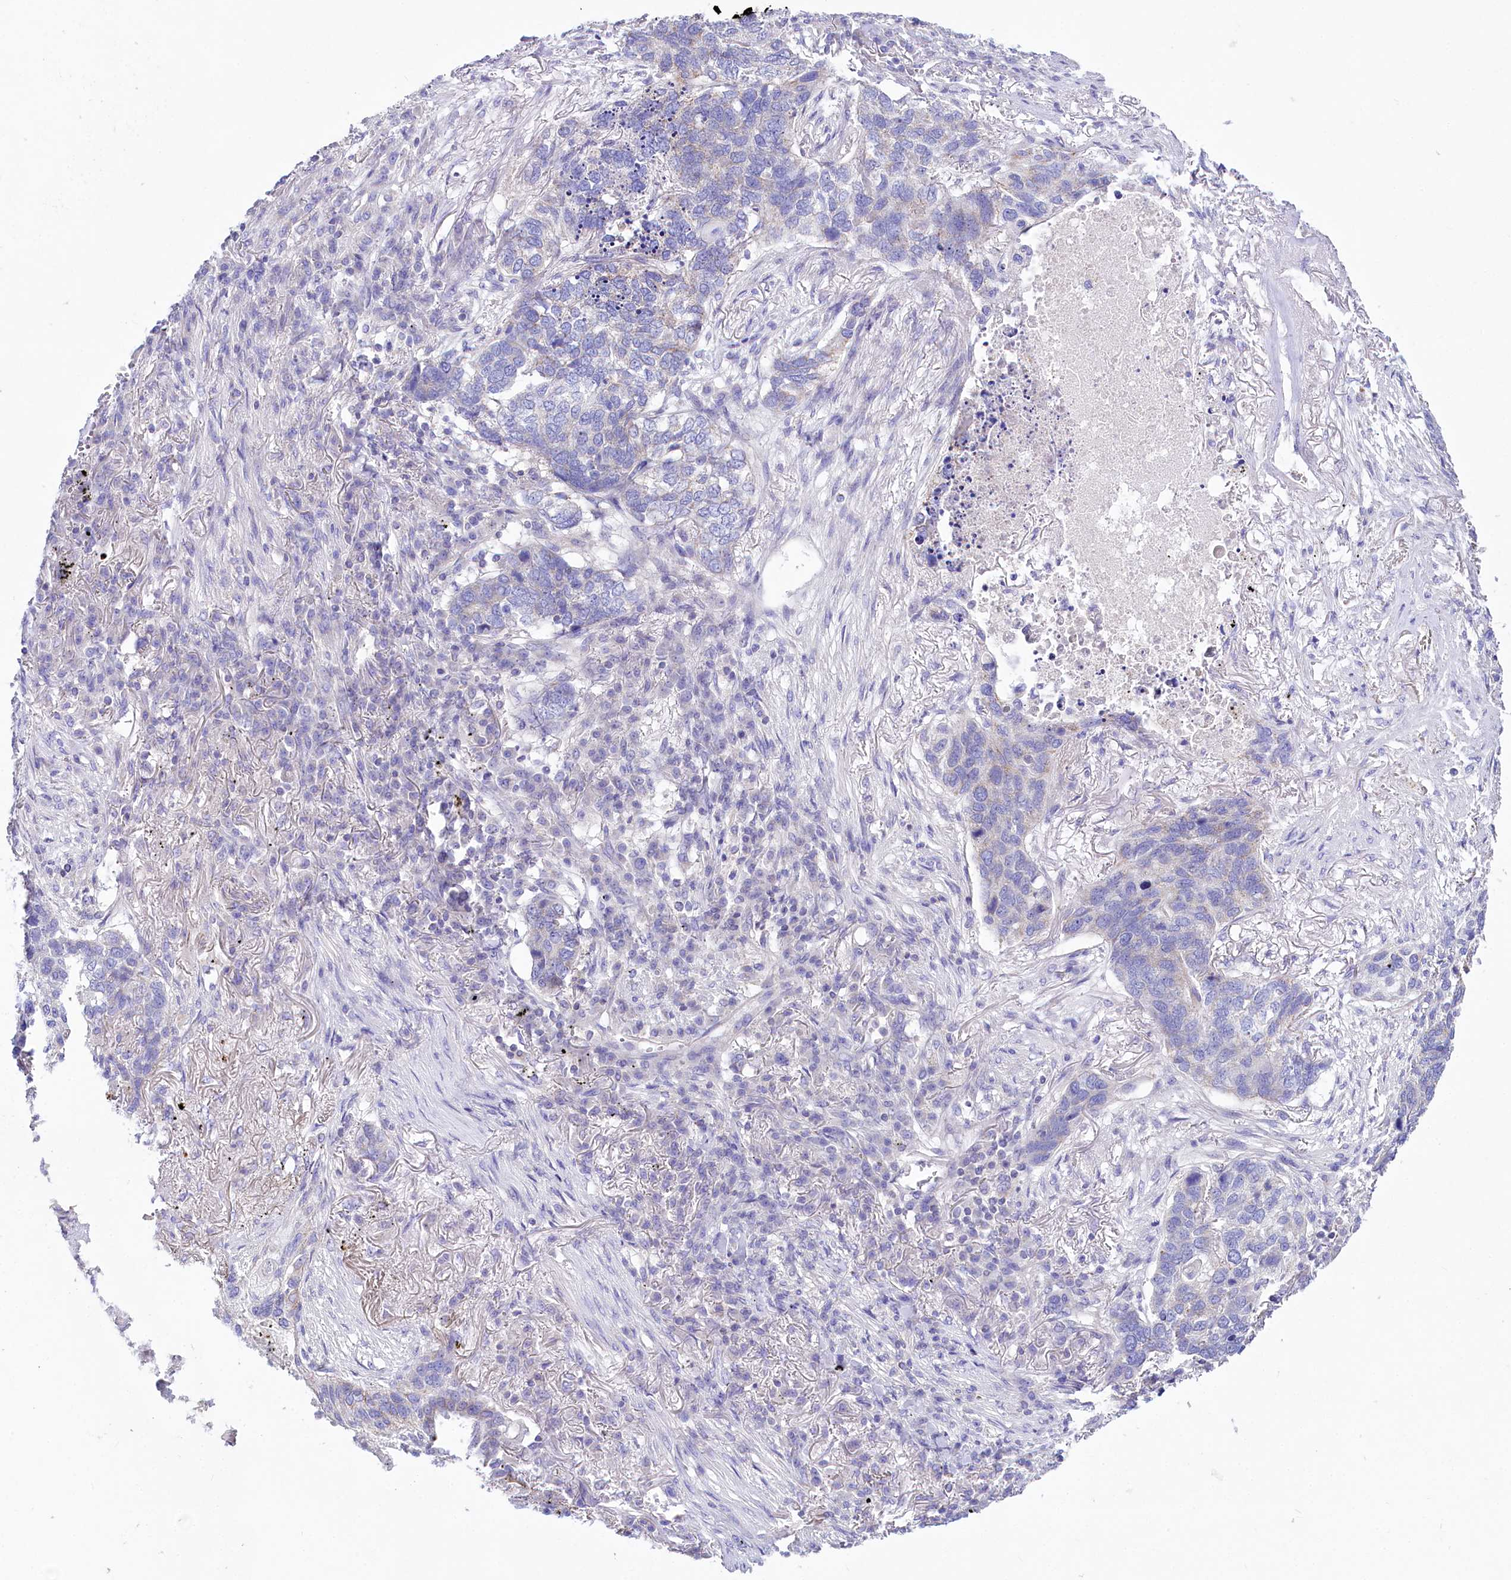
{"staining": {"intensity": "negative", "quantity": "none", "location": "none"}, "tissue": "lung cancer", "cell_type": "Tumor cells", "image_type": "cancer", "snomed": [{"axis": "morphology", "description": "Squamous cell carcinoma, NOS"}, {"axis": "topography", "description": "Lung"}], "caption": "A micrograph of squamous cell carcinoma (lung) stained for a protein reveals no brown staining in tumor cells.", "gene": "VPS26B", "patient": {"sex": "female", "age": 63}}